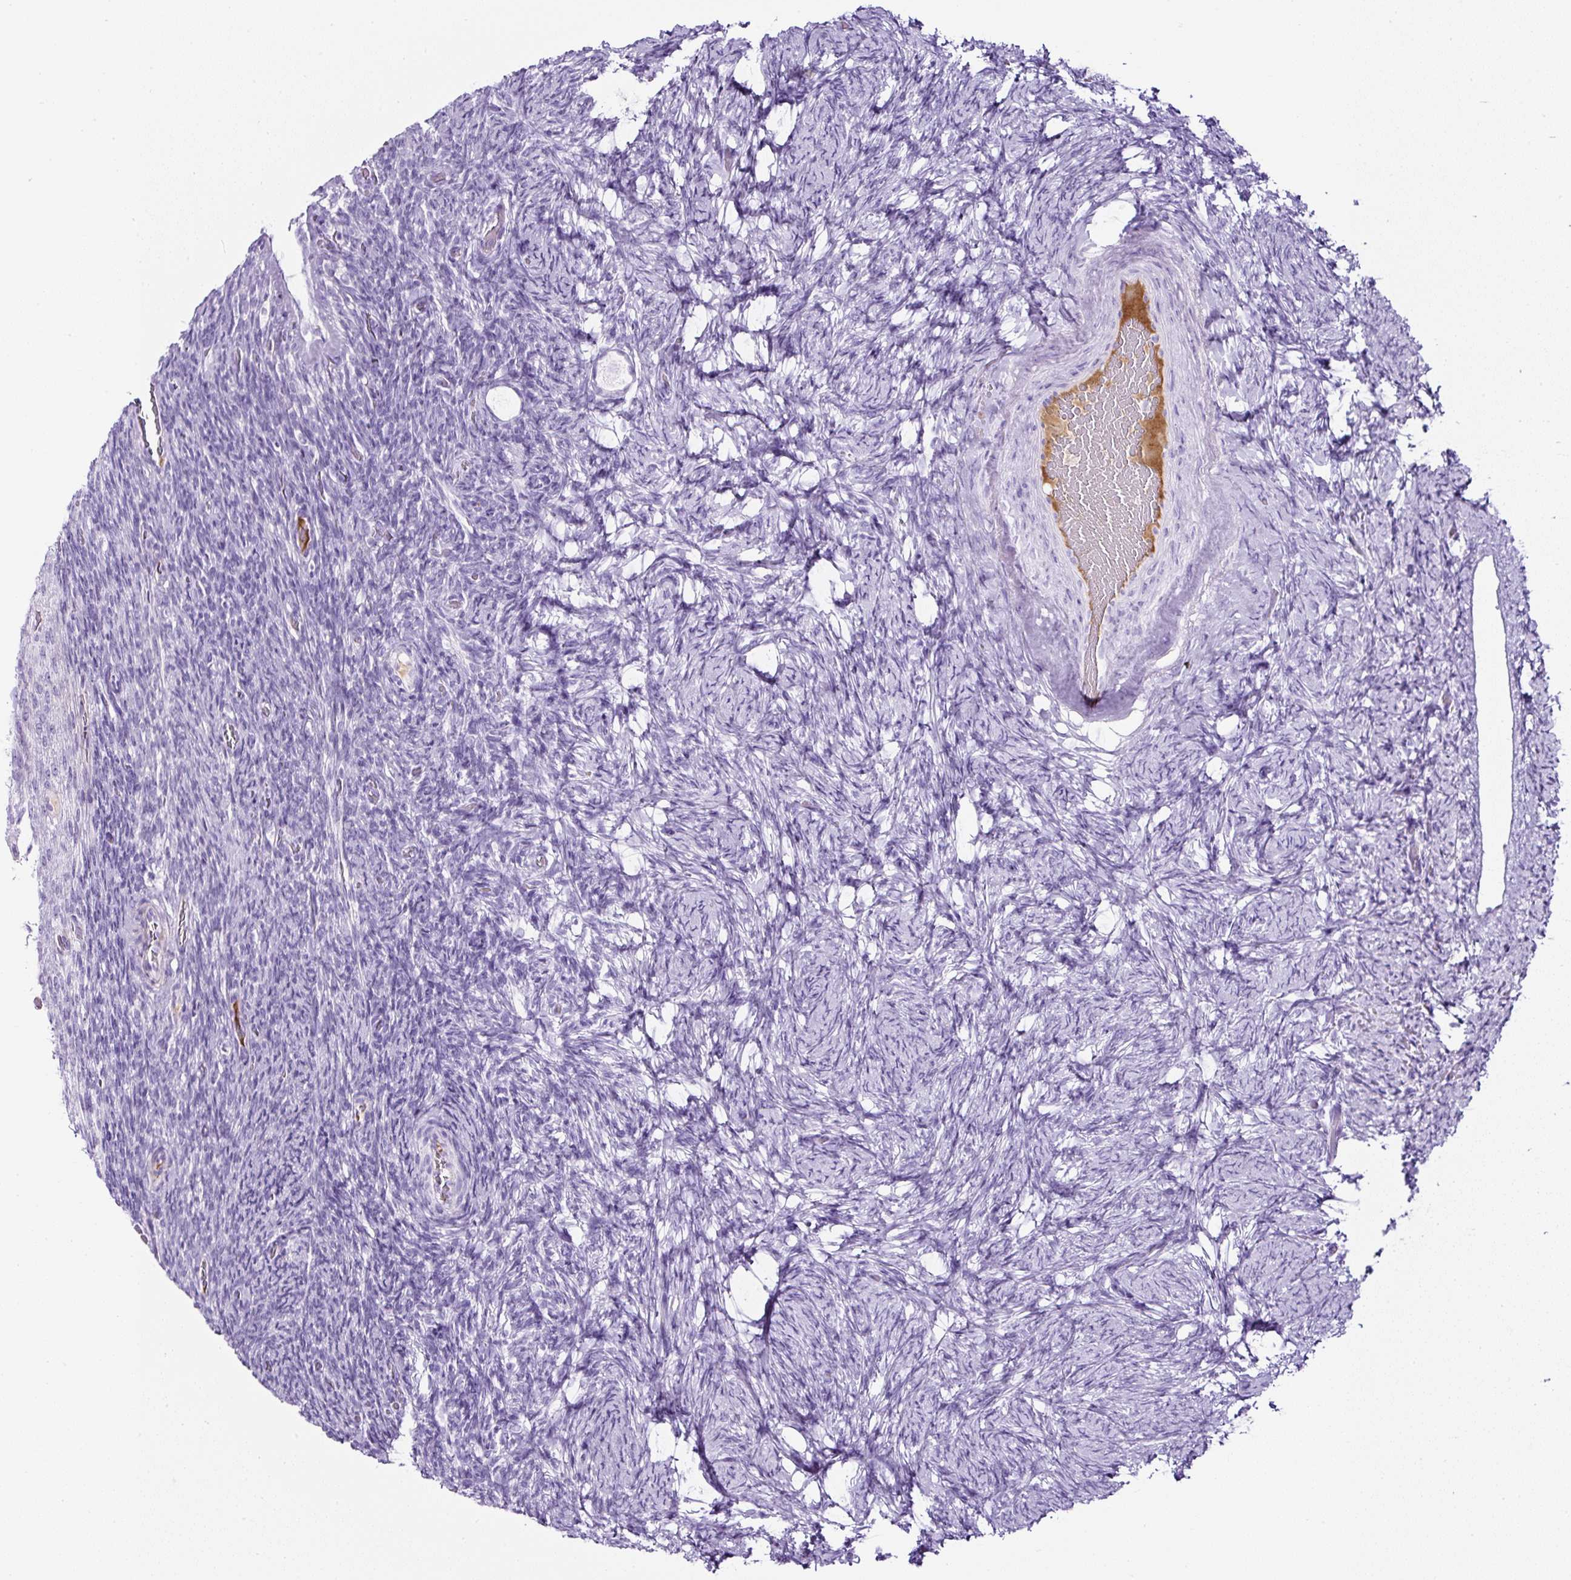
{"staining": {"intensity": "negative", "quantity": "none", "location": "none"}, "tissue": "ovary", "cell_type": "Follicle cells", "image_type": "normal", "snomed": [{"axis": "morphology", "description": "Normal tissue, NOS"}, {"axis": "topography", "description": "Ovary"}], "caption": "Ovary stained for a protein using IHC demonstrates no staining follicle cells.", "gene": "TMEM200B", "patient": {"sex": "female", "age": 34}}